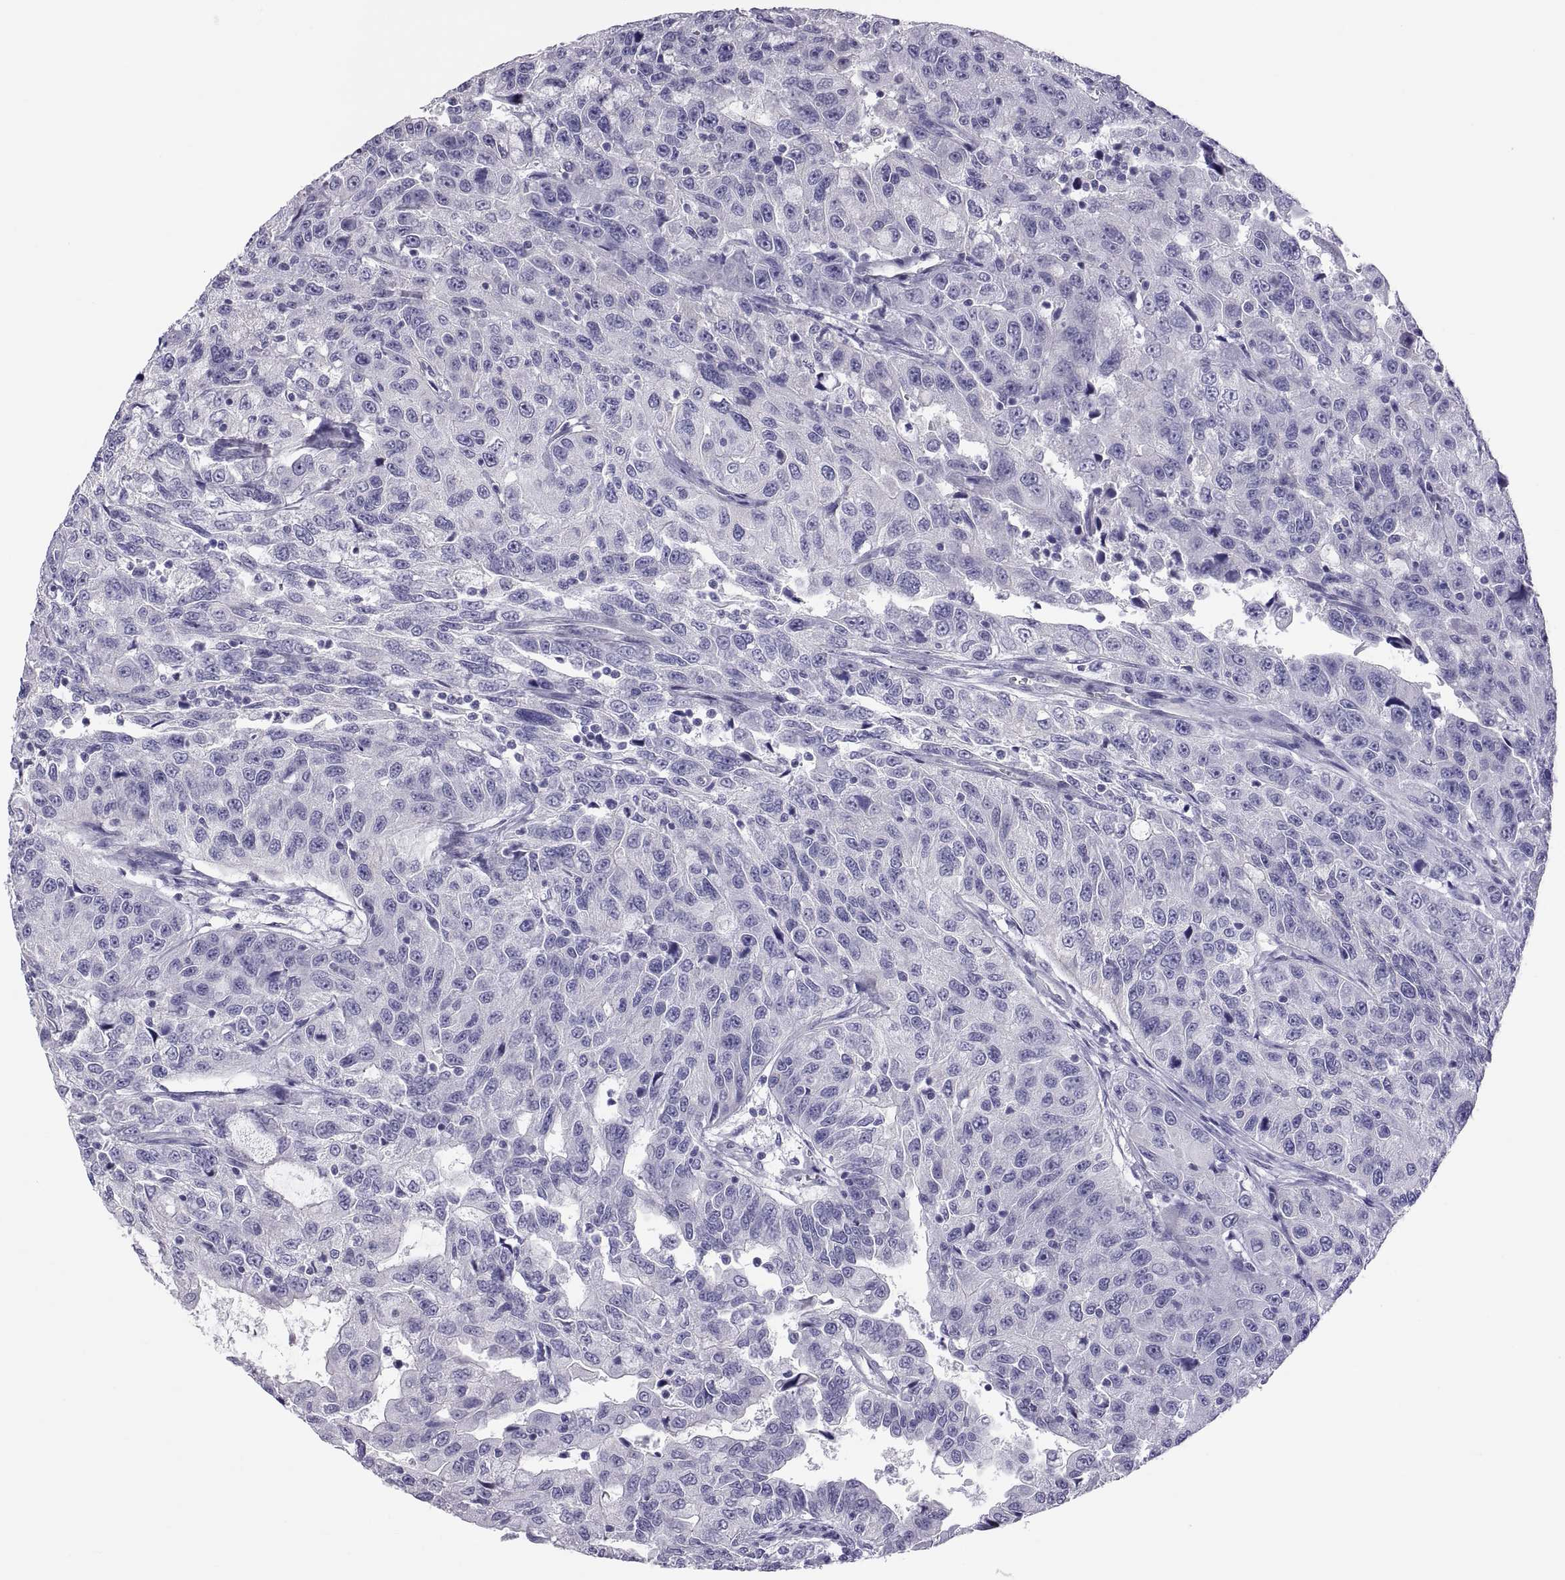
{"staining": {"intensity": "negative", "quantity": "none", "location": "none"}, "tissue": "urothelial cancer", "cell_type": "Tumor cells", "image_type": "cancer", "snomed": [{"axis": "morphology", "description": "Urothelial carcinoma, NOS"}, {"axis": "morphology", "description": "Urothelial carcinoma, High grade"}, {"axis": "topography", "description": "Urinary bladder"}], "caption": "A high-resolution micrograph shows immunohistochemistry staining of transitional cell carcinoma, which exhibits no significant expression in tumor cells. (DAB (3,3'-diaminobenzidine) IHC, high magnification).", "gene": "RNASE12", "patient": {"sex": "female", "age": 73}}